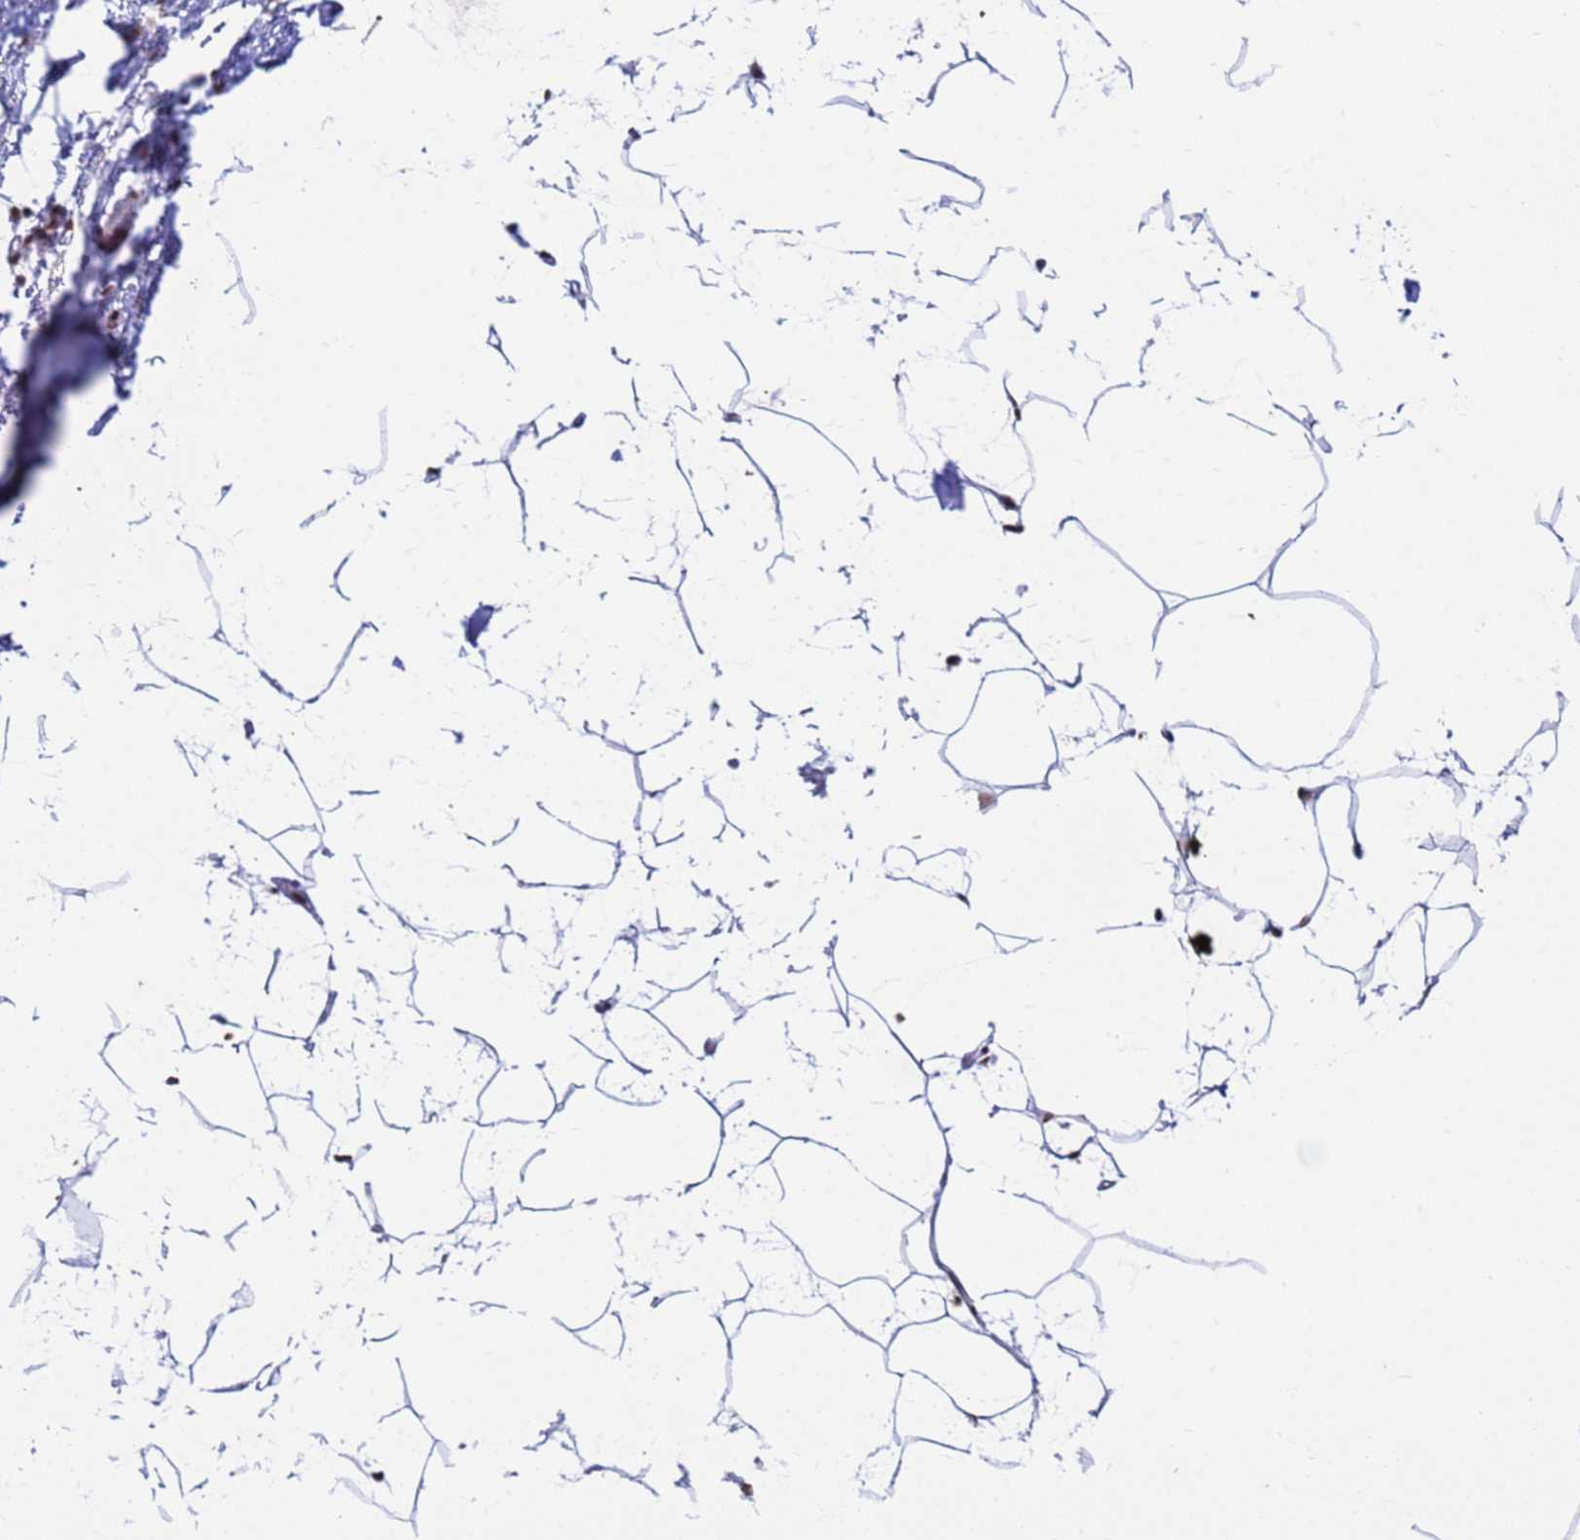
{"staining": {"intensity": "weak", "quantity": ">75%", "location": "nuclear"}, "tissue": "adipose tissue", "cell_type": "Adipocytes", "image_type": "normal", "snomed": [{"axis": "morphology", "description": "Normal tissue, NOS"}, {"axis": "topography", "description": "Adipose tissue"}], "caption": "Benign adipose tissue displays weak nuclear staining in about >75% of adipocytes, visualized by immunohistochemistry. Ihc stains the protein of interest in brown and the nuclei are stained blue.", "gene": "FAM170B", "patient": {"sex": "female", "age": 37}}